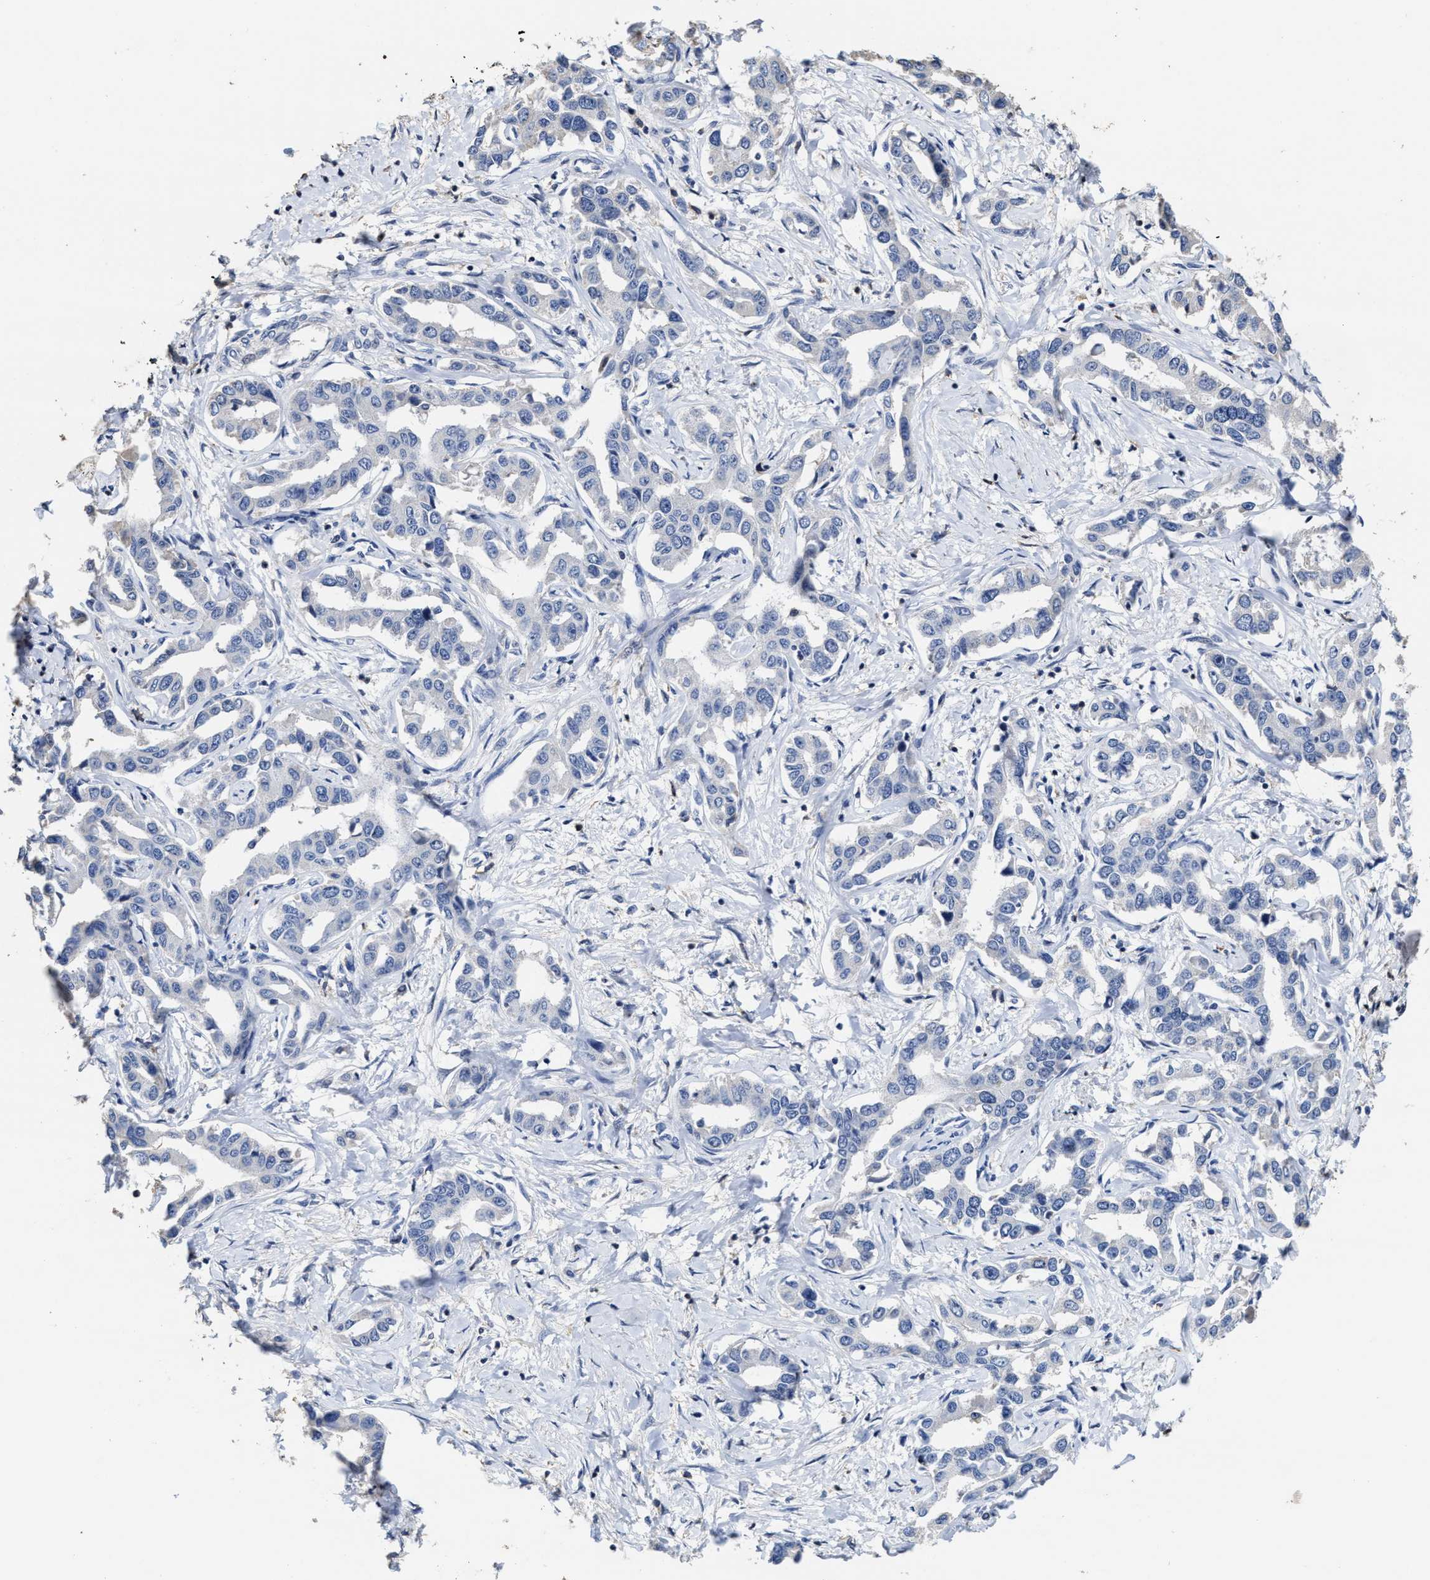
{"staining": {"intensity": "negative", "quantity": "none", "location": "none"}, "tissue": "liver cancer", "cell_type": "Tumor cells", "image_type": "cancer", "snomed": [{"axis": "morphology", "description": "Cholangiocarcinoma"}, {"axis": "topography", "description": "Liver"}], "caption": "The micrograph displays no staining of tumor cells in liver cancer (cholangiocarcinoma). The staining was performed using DAB (3,3'-diaminobenzidine) to visualize the protein expression in brown, while the nuclei were stained in blue with hematoxylin (Magnification: 20x).", "gene": "ZFAT", "patient": {"sex": "male", "age": 59}}